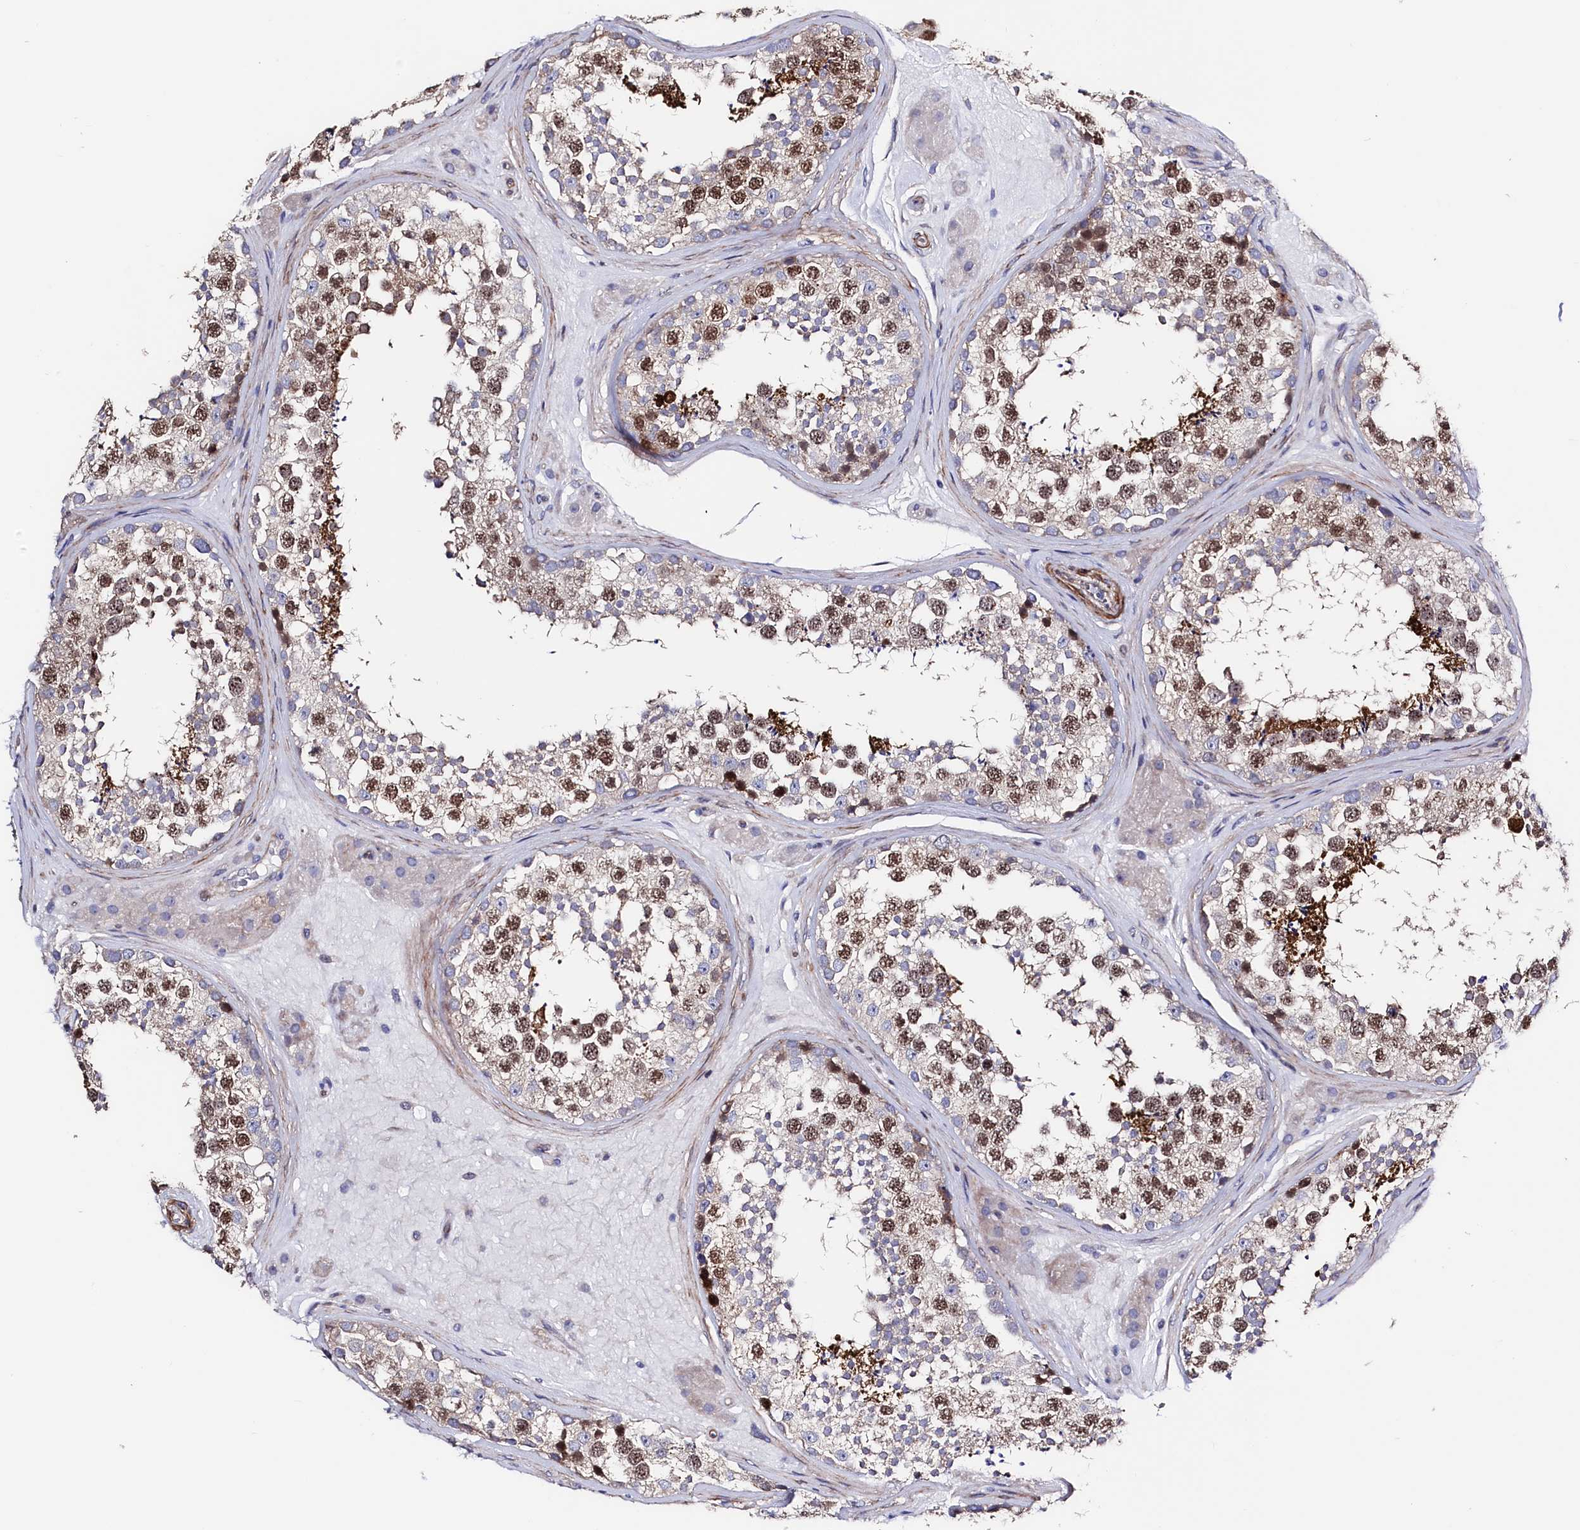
{"staining": {"intensity": "moderate", "quantity": ">75%", "location": "nuclear"}, "tissue": "testis", "cell_type": "Cells in seminiferous ducts", "image_type": "normal", "snomed": [{"axis": "morphology", "description": "Normal tissue, NOS"}, {"axis": "topography", "description": "Testis"}], "caption": "Protein staining demonstrates moderate nuclear positivity in approximately >75% of cells in seminiferous ducts in benign testis. Nuclei are stained in blue.", "gene": "WNT8A", "patient": {"sex": "male", "age": 46}}